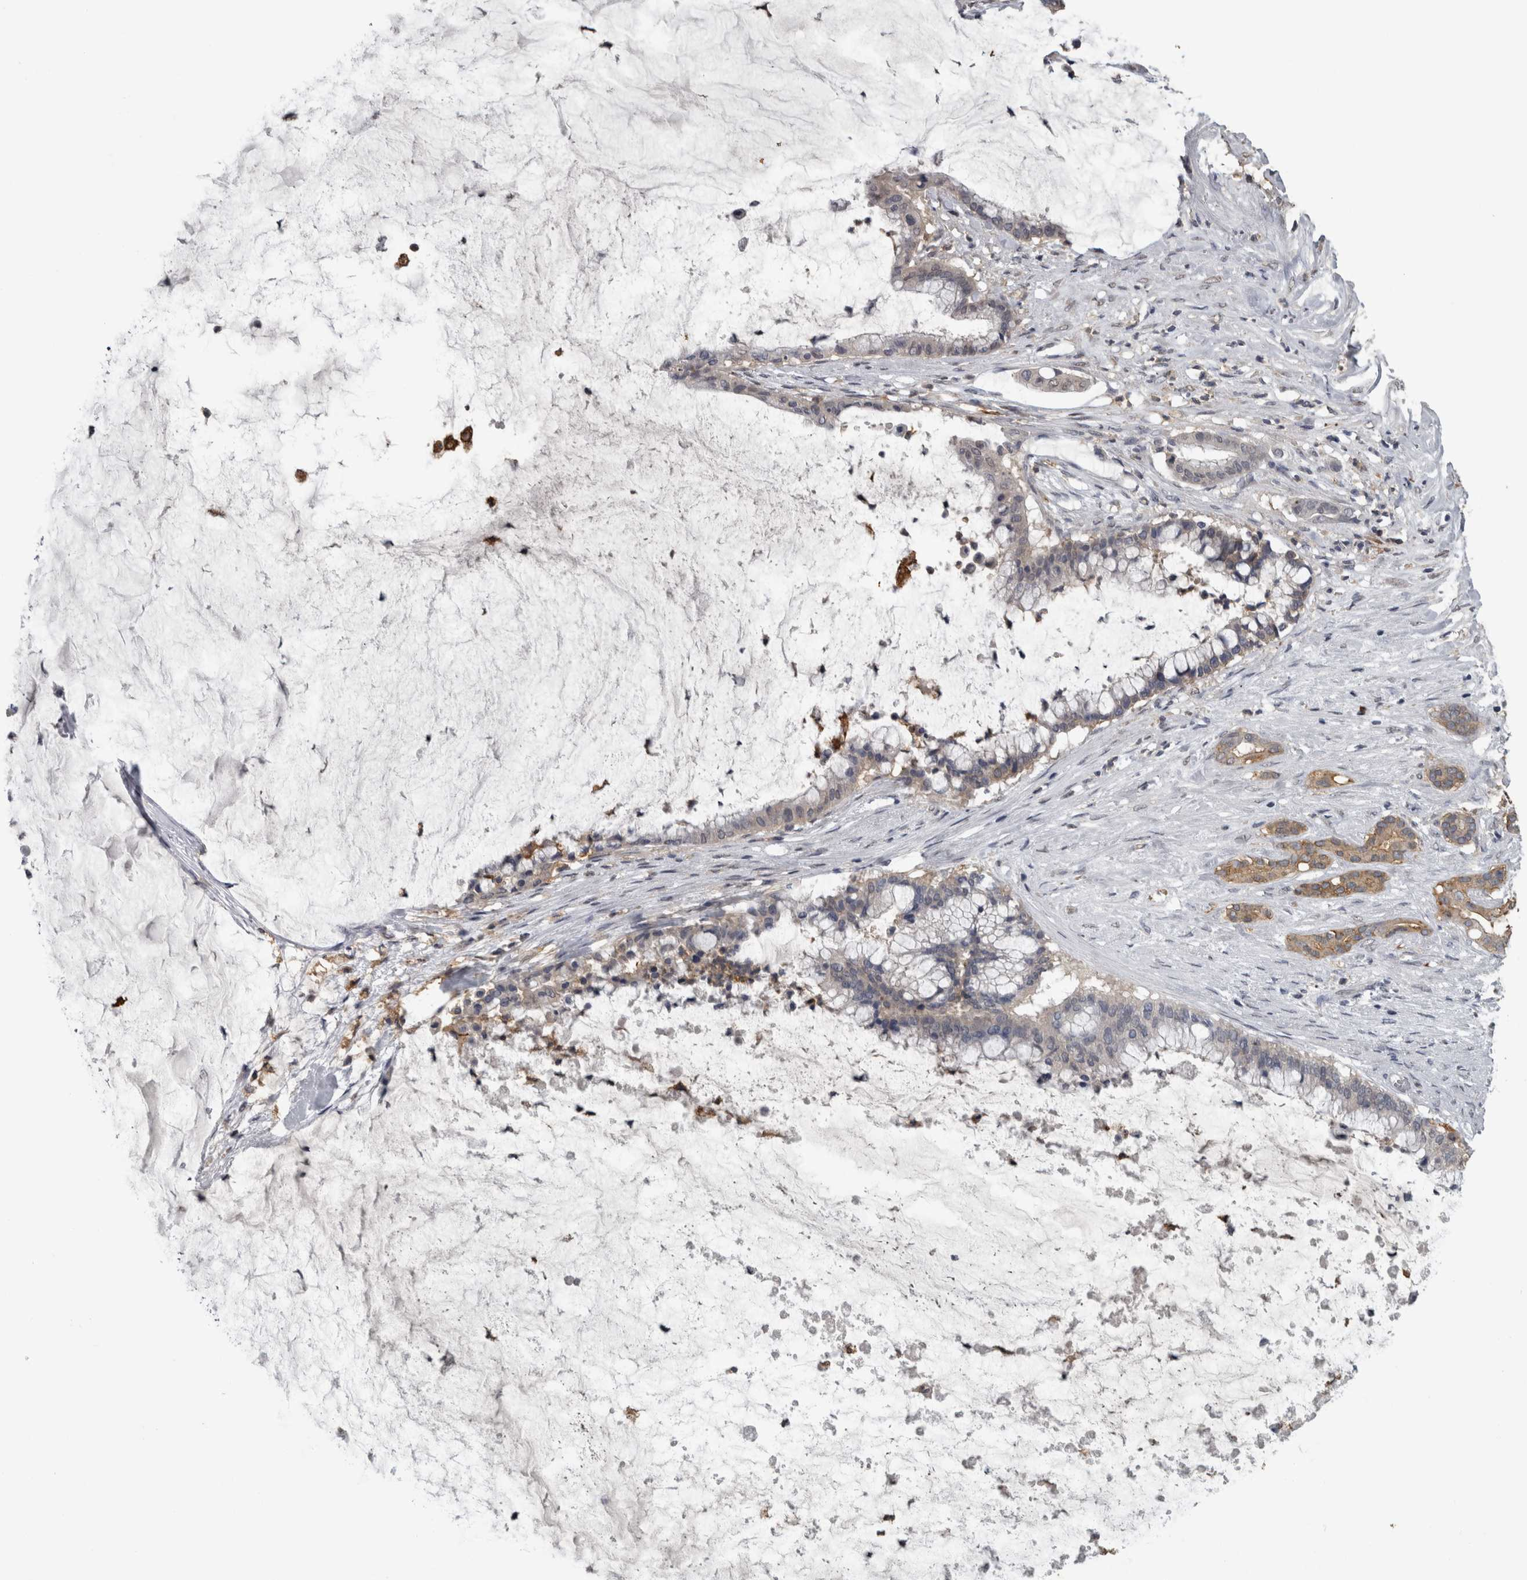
{"staining": {"intensity": "negative", "quantity": "none", "location": "none"}, "tissue": "pancreatic cancer", "cell_type": "Tumor cells", "image_type": "cancer", "snomed": [{"axis": "morphology", "description": "Adenocarcinoma, NOS"}, {"axis": "topography", "description": "Pancreas"}], "caption": "Immunohistochemistry (IHC) of pancreatic cancer exhibits no staining in tumor cells.", "gene": "PIK3AP1", "patient": {"sex": "male", "age": 41}}